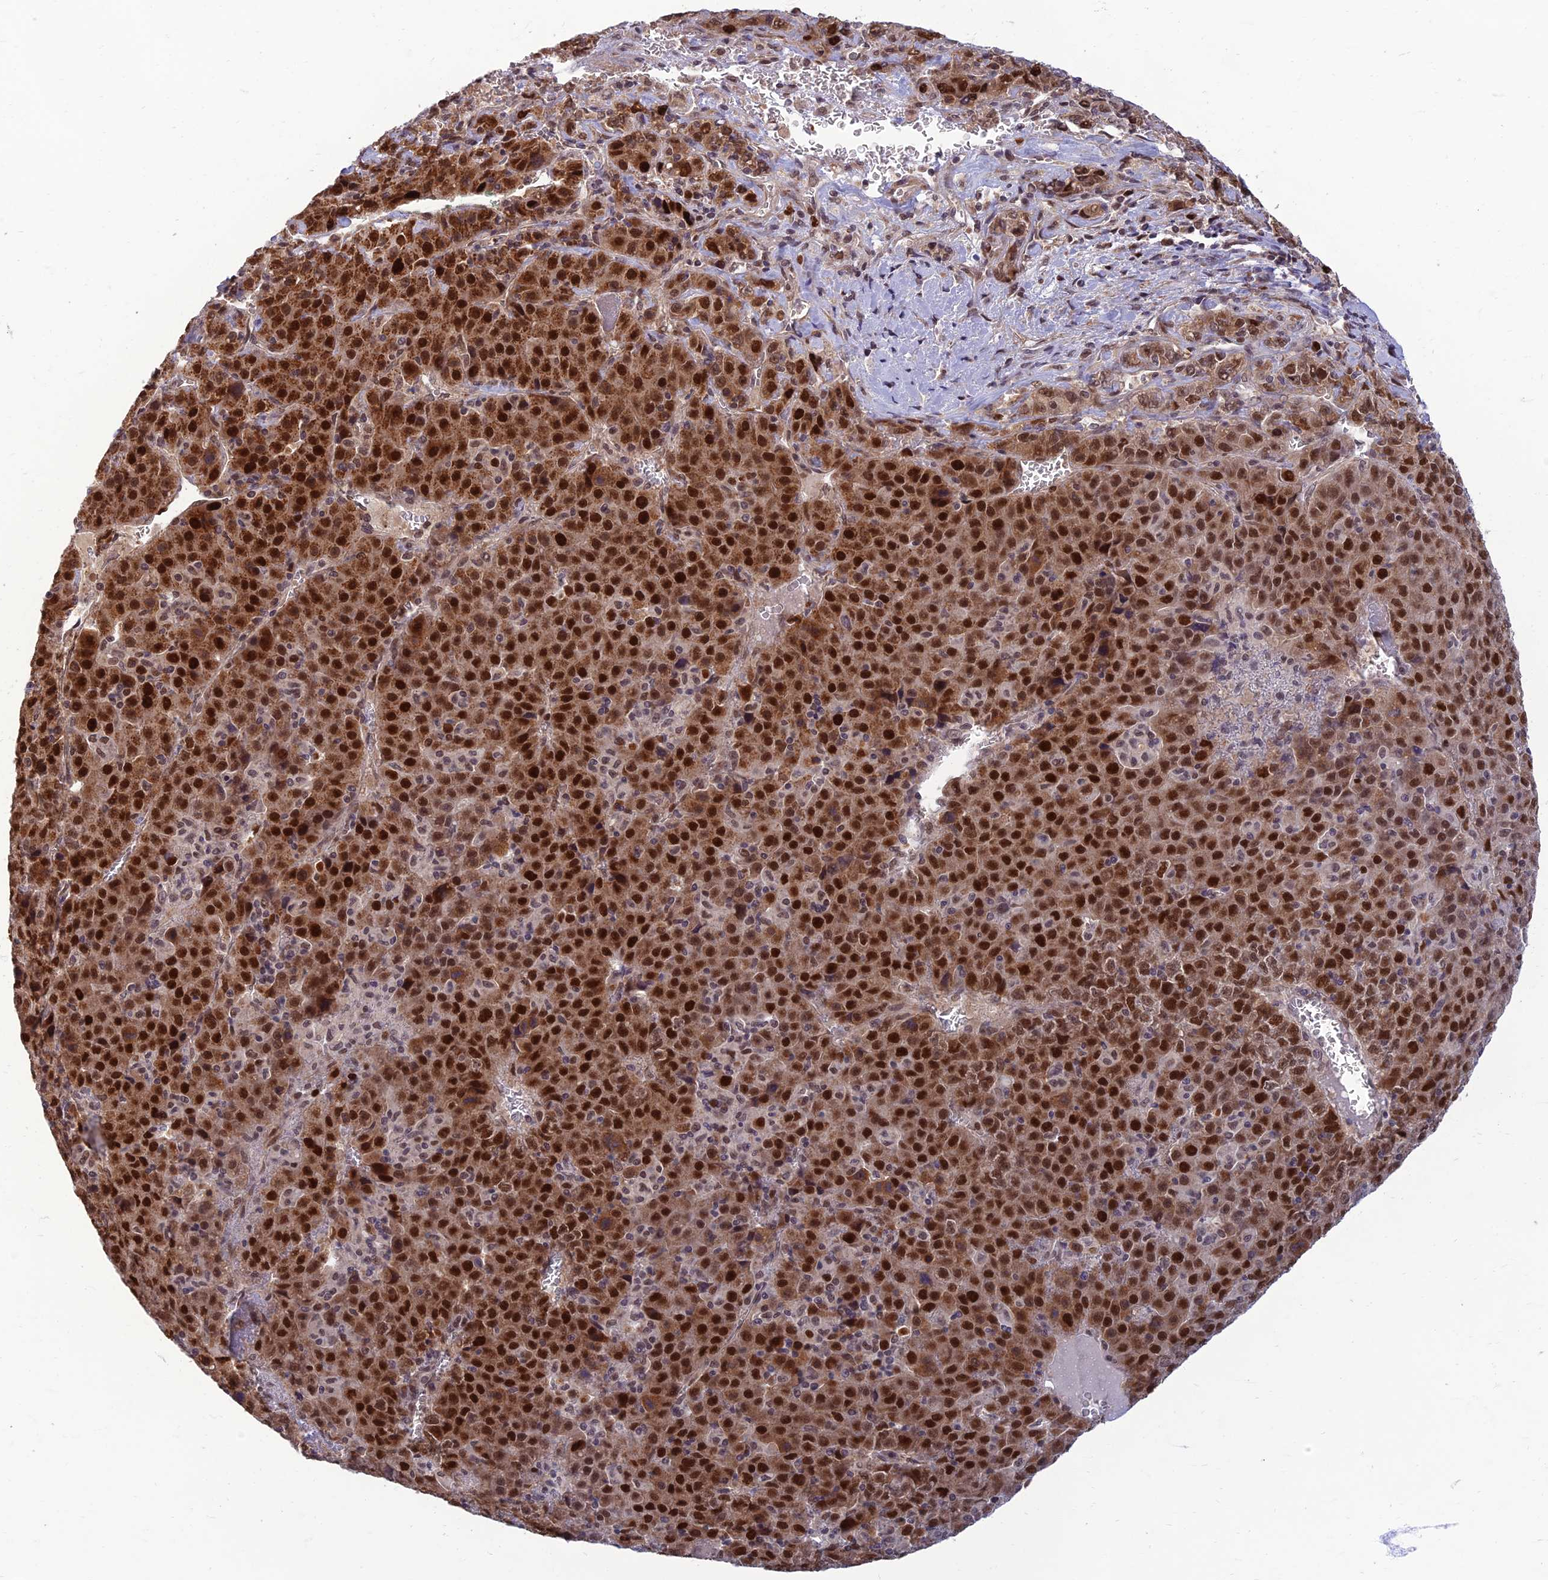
{"staining": {"intensity": "strong", "quantity": ">75%", "location": "nuclear"}, "tissue": "liver cancer", "cell_type": "Tumor cells", "image_type": "cancer", "snomed": [{"axis": "morphology", "description": "Carcinoma, Hepatocellular, NOS"}, {"axis": "topography", "description": "Liver"}], "caption": "This micrograph exhibits hepatocellular carcinoma (liver) stained with immunohistochemistry to label a protein in brown. The nuclear of tumor cells show strong positivity for the protein. Nuclei are counter-stained blue.", "gene": "EARS2", "patient": {"sex": "female", "age": 53}}